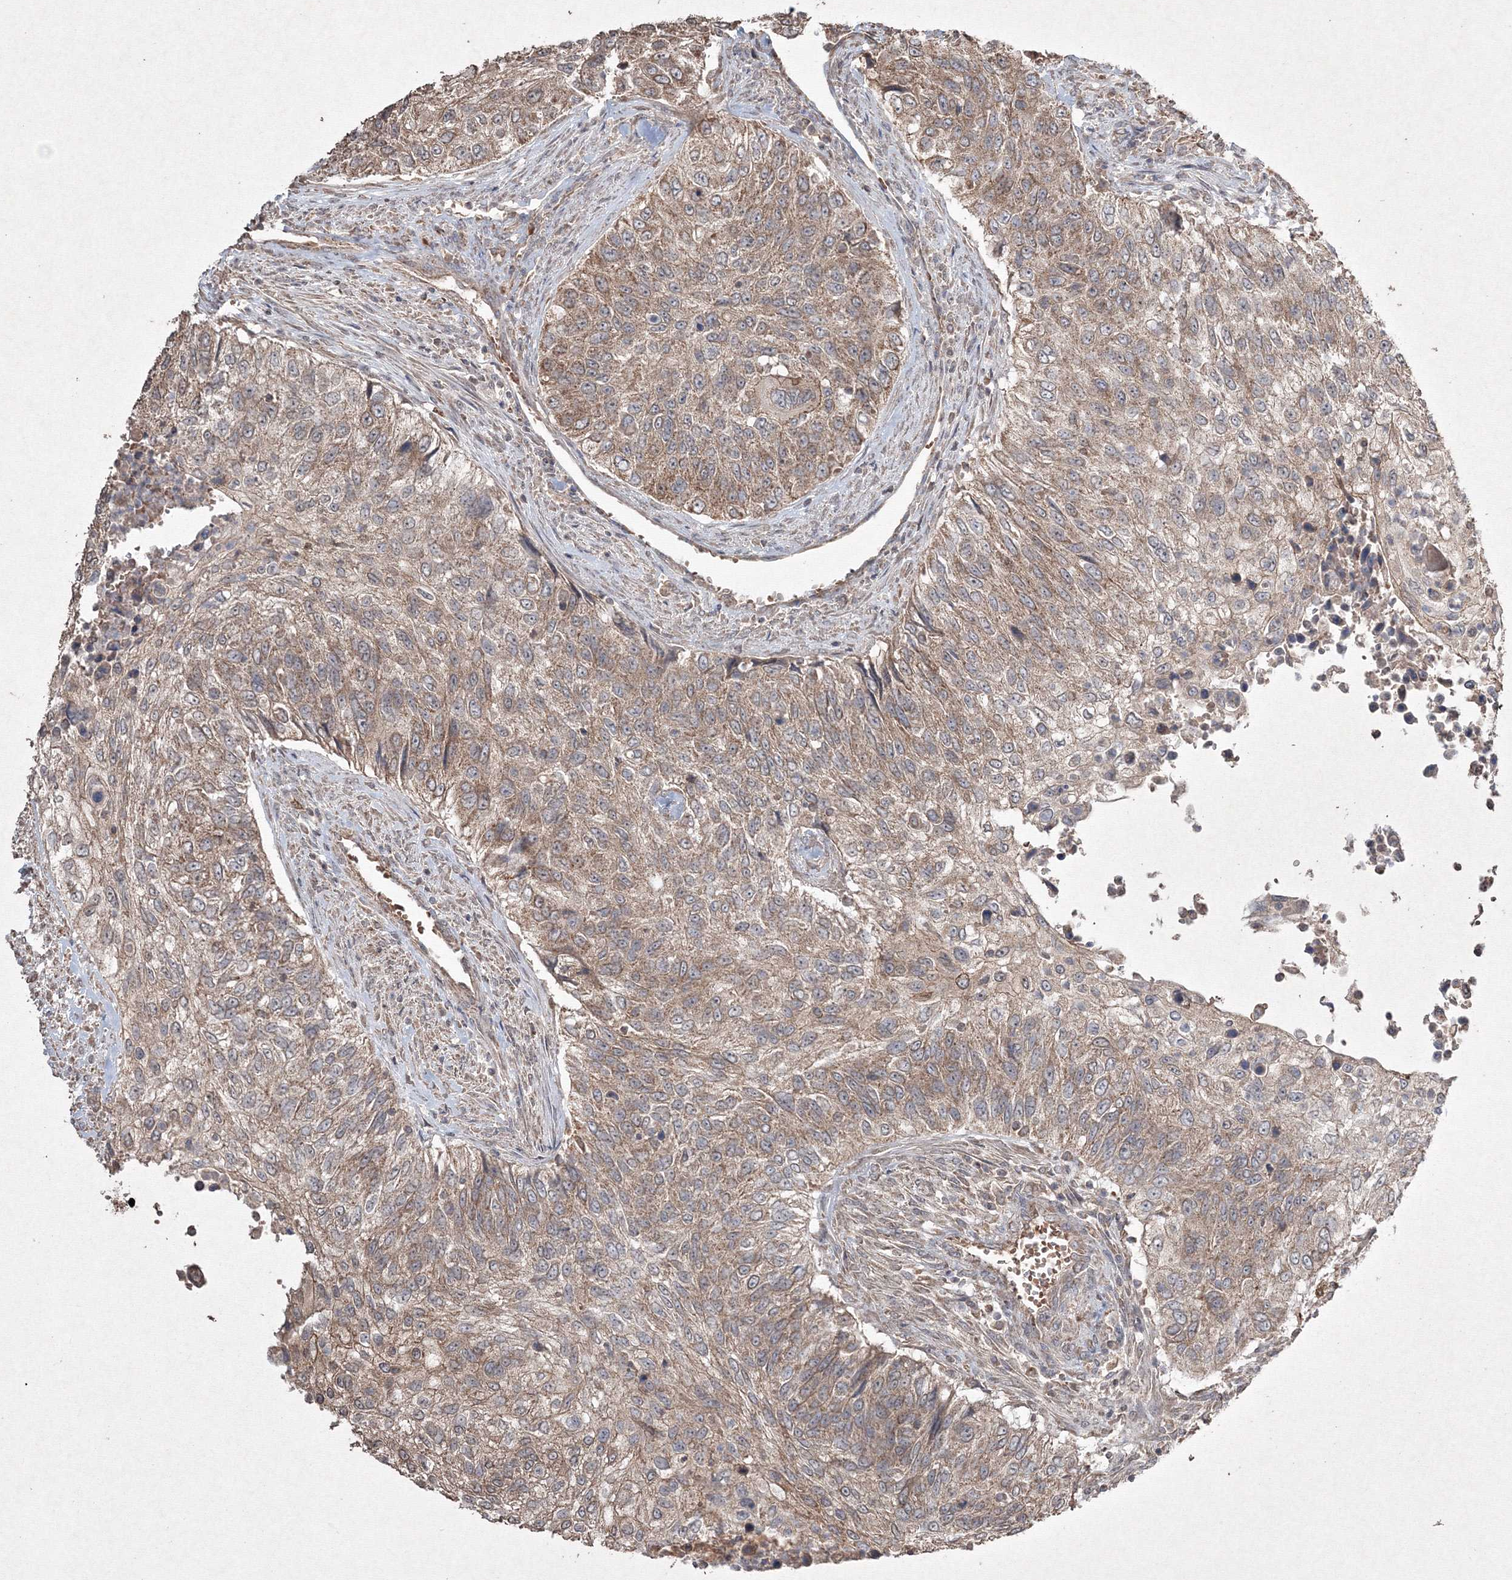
{"staining": {"intensity": "moderate", "quantity": ">75%", "location": "cytoplasmic/membranous"}, "tissue": "urothelial cancer", "cell_type": "Tumor cells", "image_type": "cancer", "snomed": [{"axis": "morphology", "description": "Urothelial carcinoma, High grade"}, {"axis": "topography", "description": "Urinary bladder"}], "caption": "The immunohistochemical stain highlights moderate cytoplasmic/membranous staining in tumor cells of urothelial cancer tissue. The staining is performed using DAB brown chromogen to label protein expression. The nuclei are counter-stained blue using hematoxylin.", "gene": "GRSF1", "patient": {"sex": "female", "age": 60}}